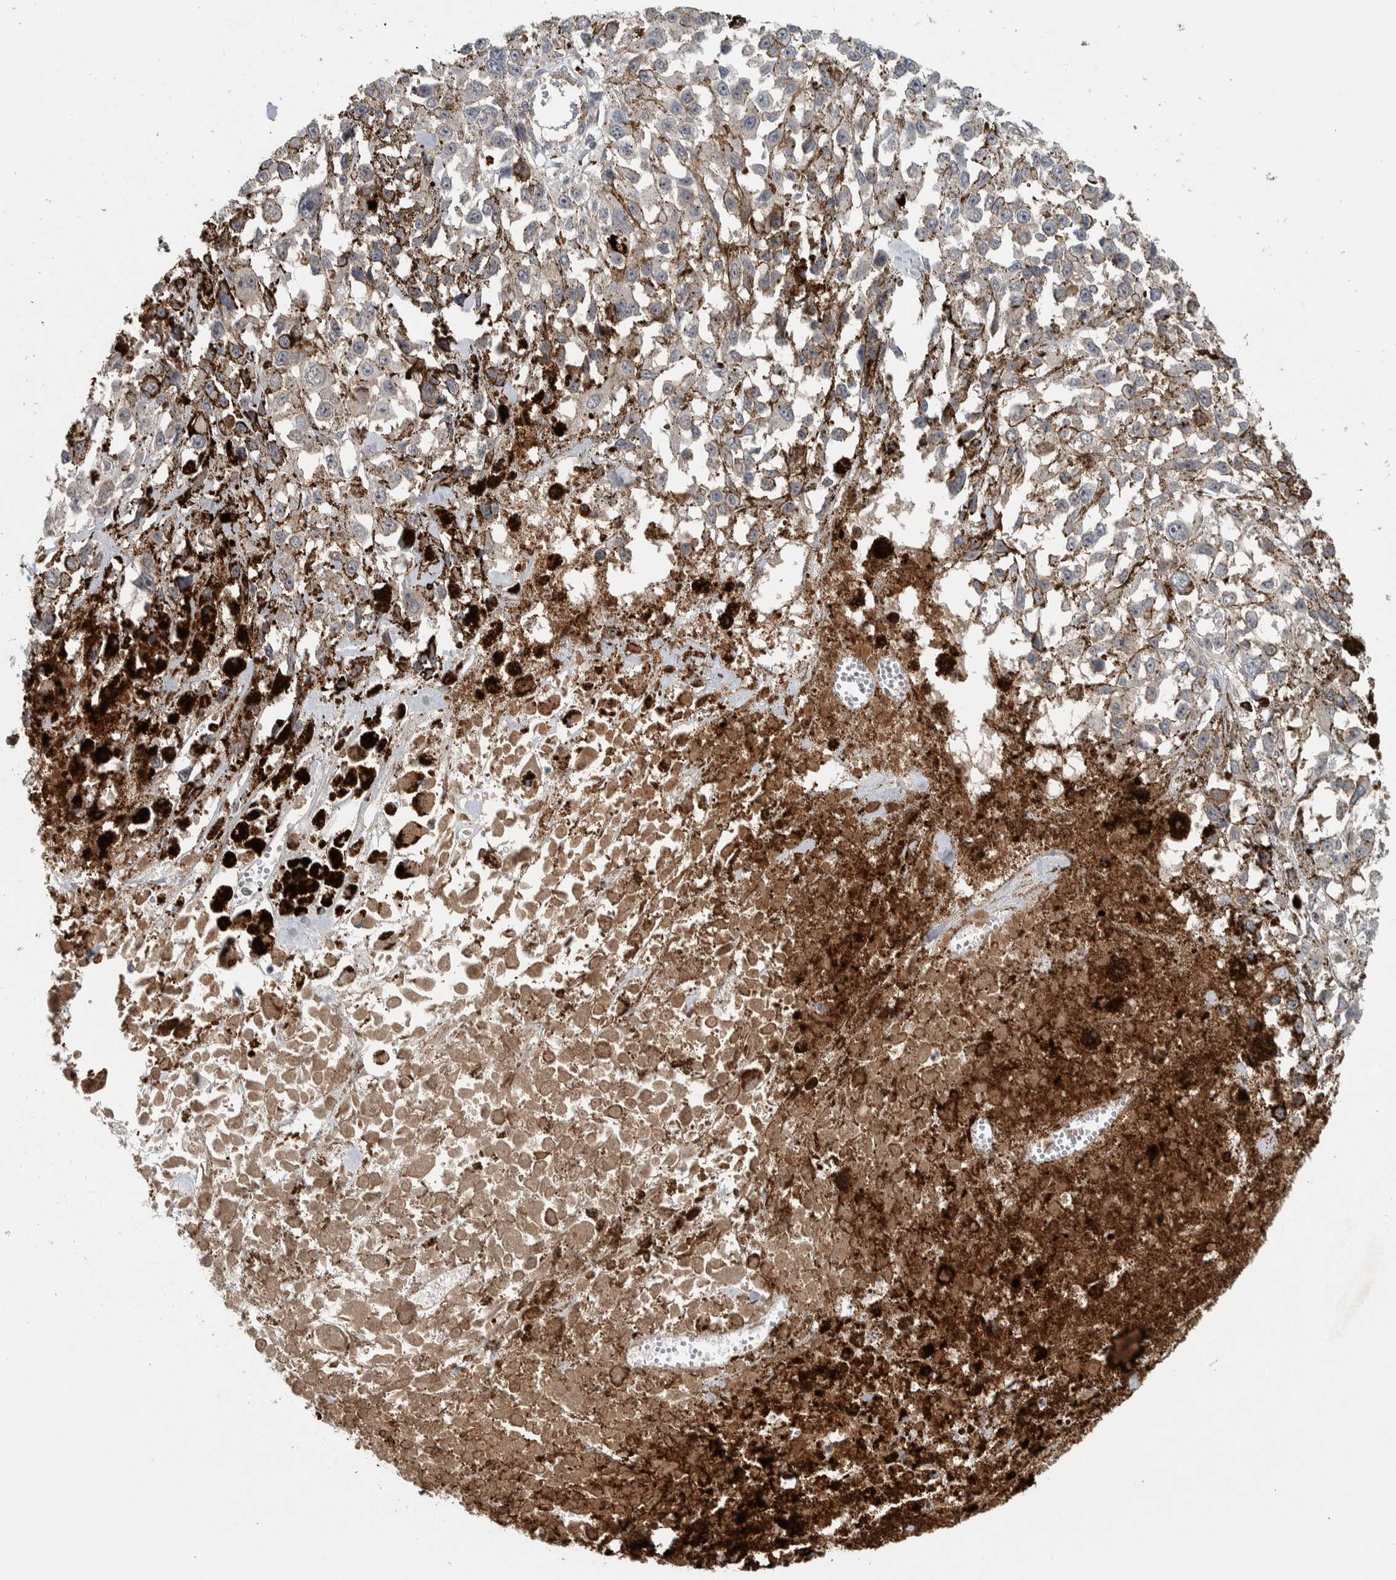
{"staining": {"intensity": "negative", "quantity": "none", "location": "none"}, "tissue": "melanoma", "cell_type": "Tumor cells", "image_type": "cancer", "snomed": [{"axis": "morphology", "description": "Malignant melanoma, Metastatic site"}, {"axis": "topography", "description": "Lymph node"}], "caption": "Human malignant melanoma (metastatic site) stained for a protein using immunohistochemistry (IHC) demonstrates no staining in tumor cells.", "gene": "LBHD1", "patient": {"sex": "male", "age": 59}}